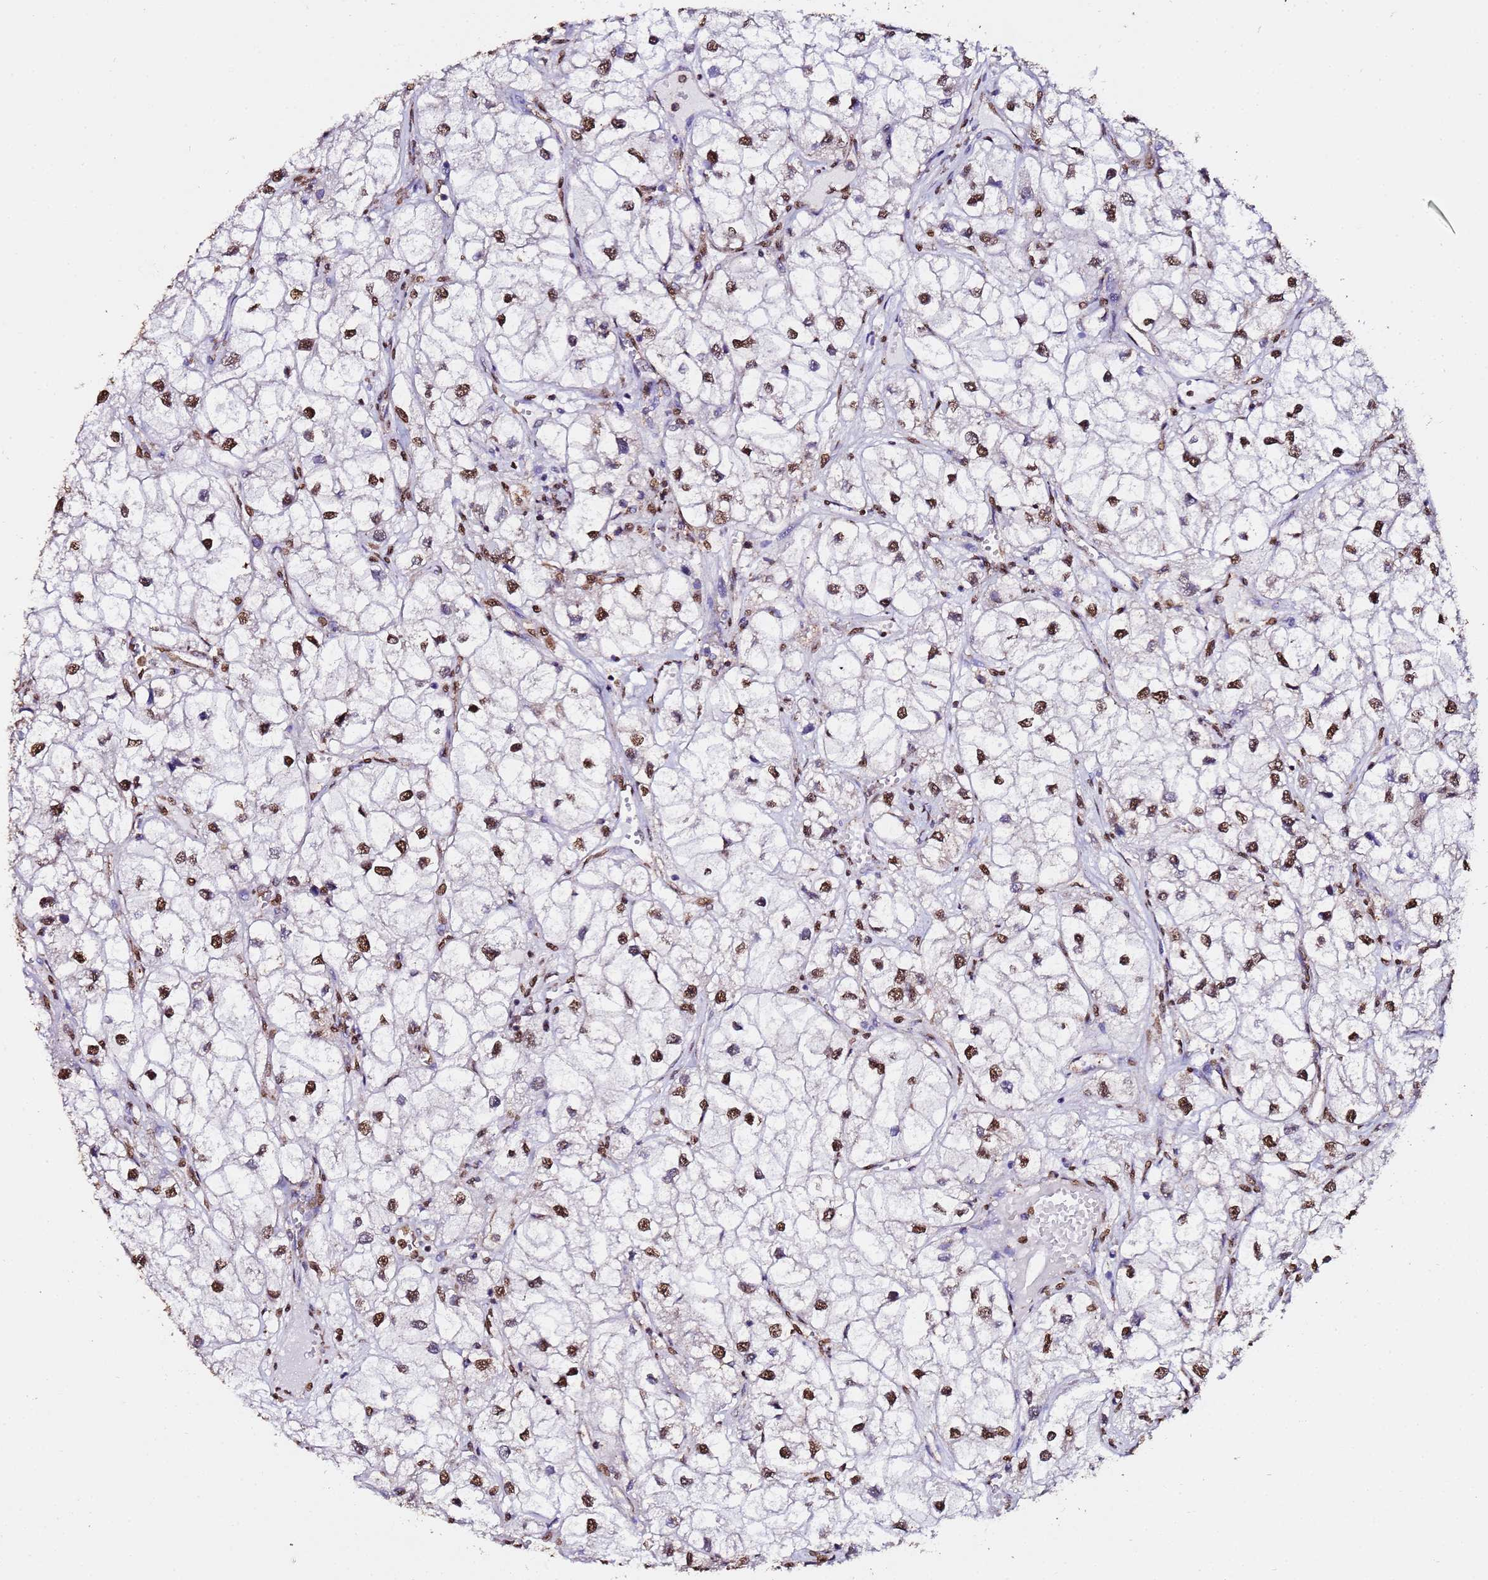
{"staining": {"intensity": "moderate", "quantity": ">75%", "location": "nuclear"}, "tissue": "renal cancer", "cell_type": "Tumor cells", "image_type": "cancer", "snomed": [{"axis": "morphology", "description": "Adenocarcinoma, NOS"}, {"axis": "topography", "description": "Kidney"}], "caption": "A micrograph of renal cancer (adenocarcinoma) stained for a protein reveals moderate nuclear brown staining in tumor cells.", "gene": "TRIP6", "patient": {"sex": "male", "age": 59}}